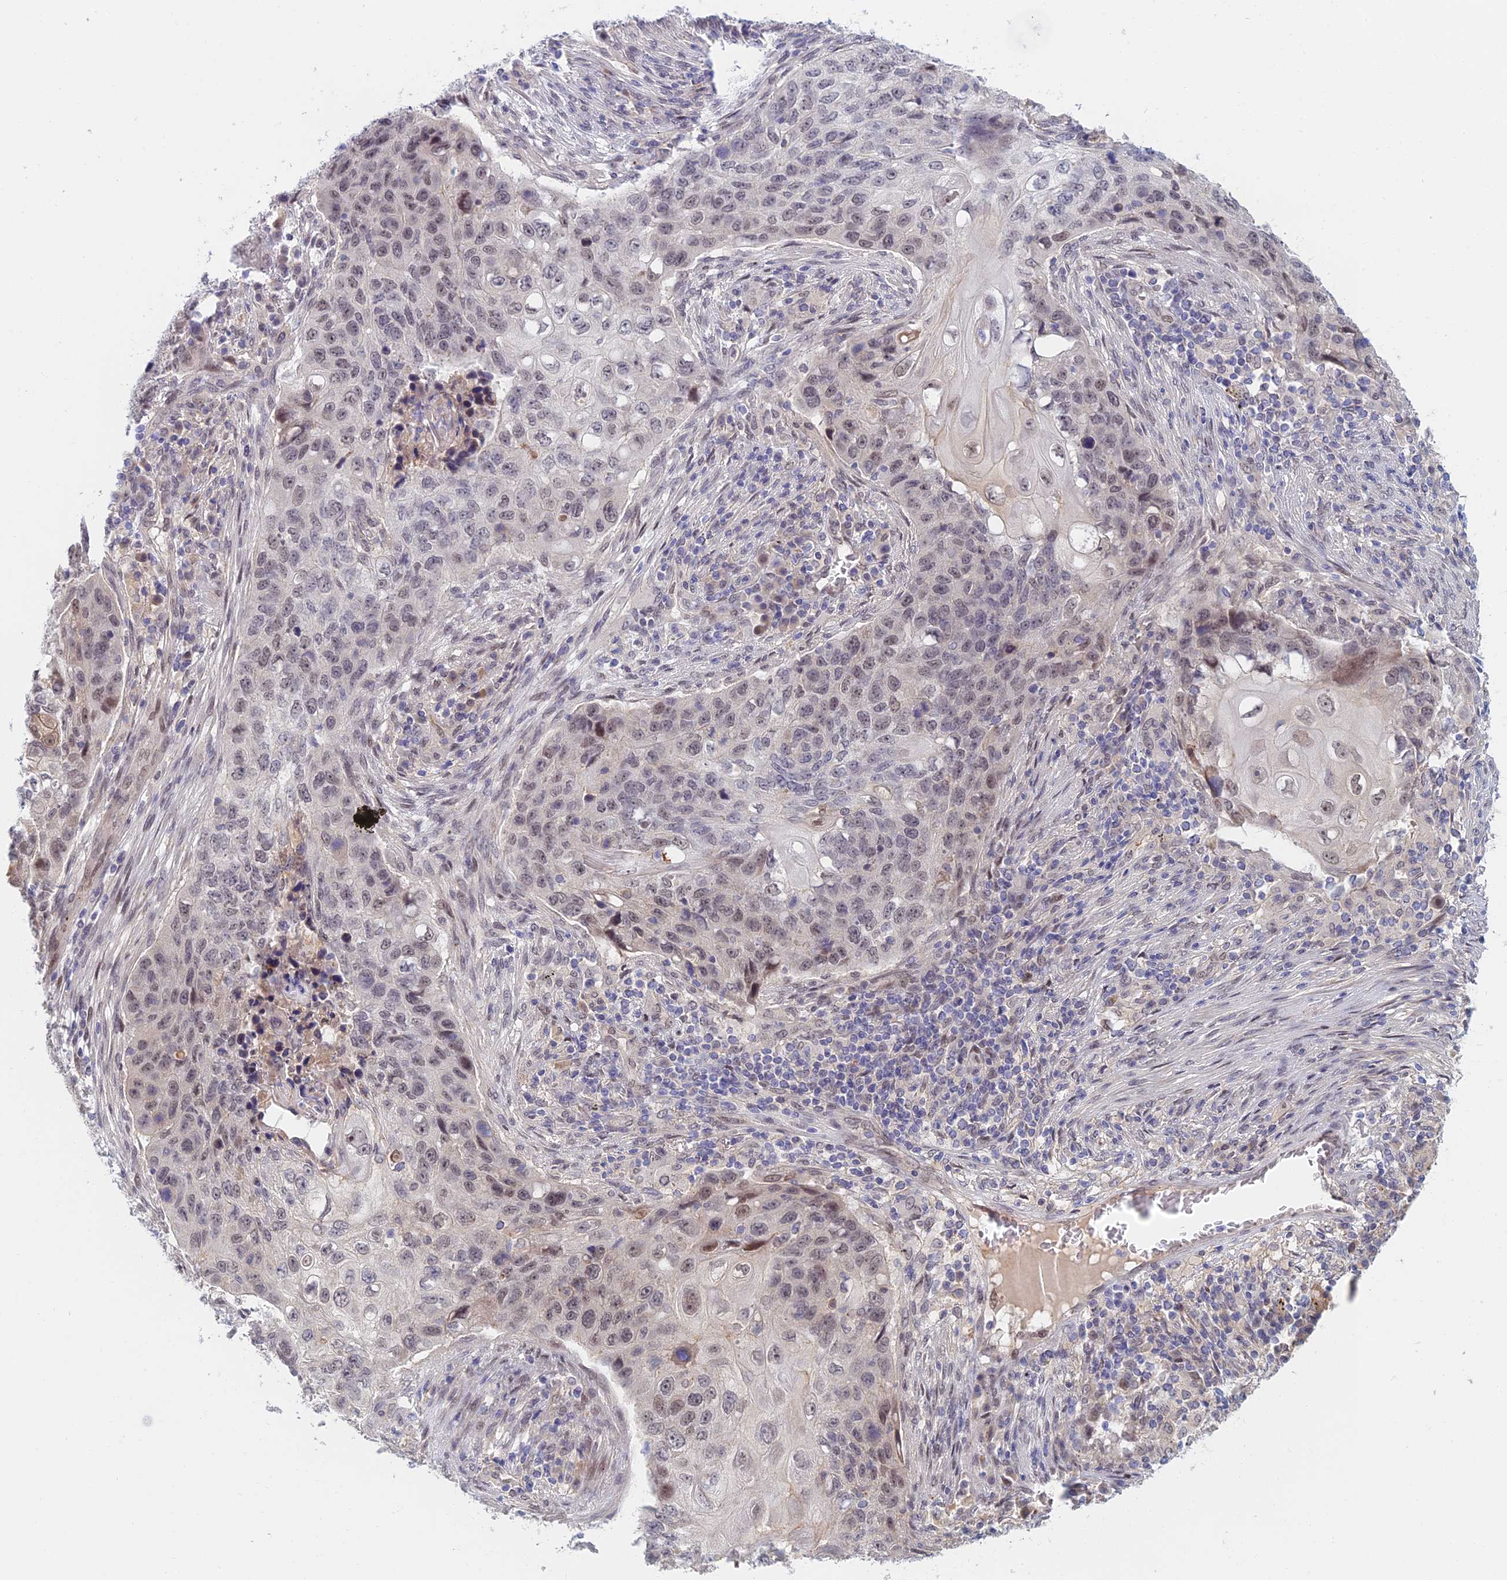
{"staining": {"intensity": "weak", "quantity": "25%-75%", "location": "nuclear"}, "tissue": "lung cancer", "cell_type": "Tumor cells", "image_type": "cancer", "snomed": [{"axis": "morphology", "description": "Squamous cell carcinoma, NOS"}, {"axis": "topography", "description": "Lung"}], "caption": "Tumor cells exhibit weak nuclear positivity in about 25%-75% of cells in squamous cell carcinoma (lung).", "gene": "ZUP1", "patient": {"sex": "female", "age": 63}}